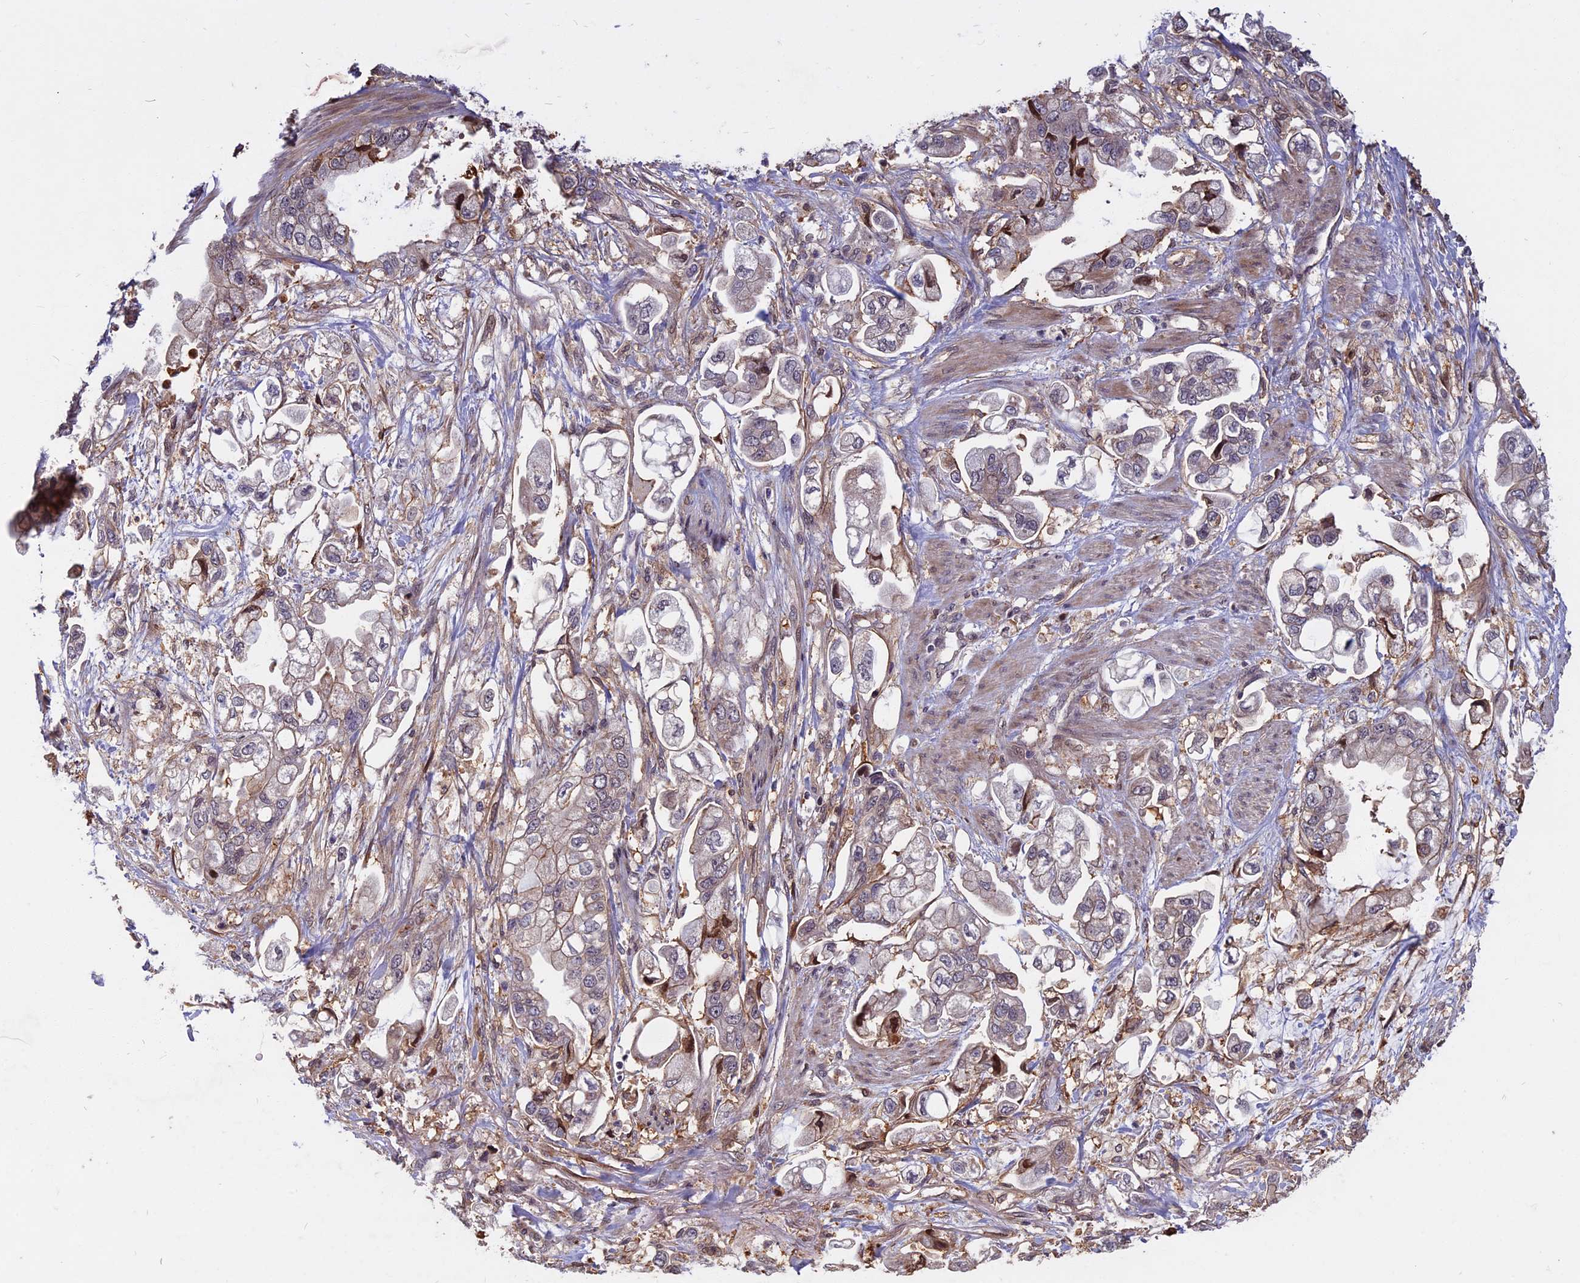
{"staining": {"intensity": "moderate", "quantity": "<25%", "location": "cytoplasmic/membranous"}, "tissue": "stomach cancer", "cell_type": "Tumor cells", "image_type": "cancer", "snomed": [{"axis": "morphology", "description": "Adenocarcinoma, NOS"}, {"axis": "topography", "description": "Stomach"}], "caption": "A histopathology image of human adenocarcinoma (stomach) stained for a protein shows moderate cytoplasmic/membranous brown staining in tumor cells.", "gene": "SPG11", "patient": {"sex": "male", "age": 62}}